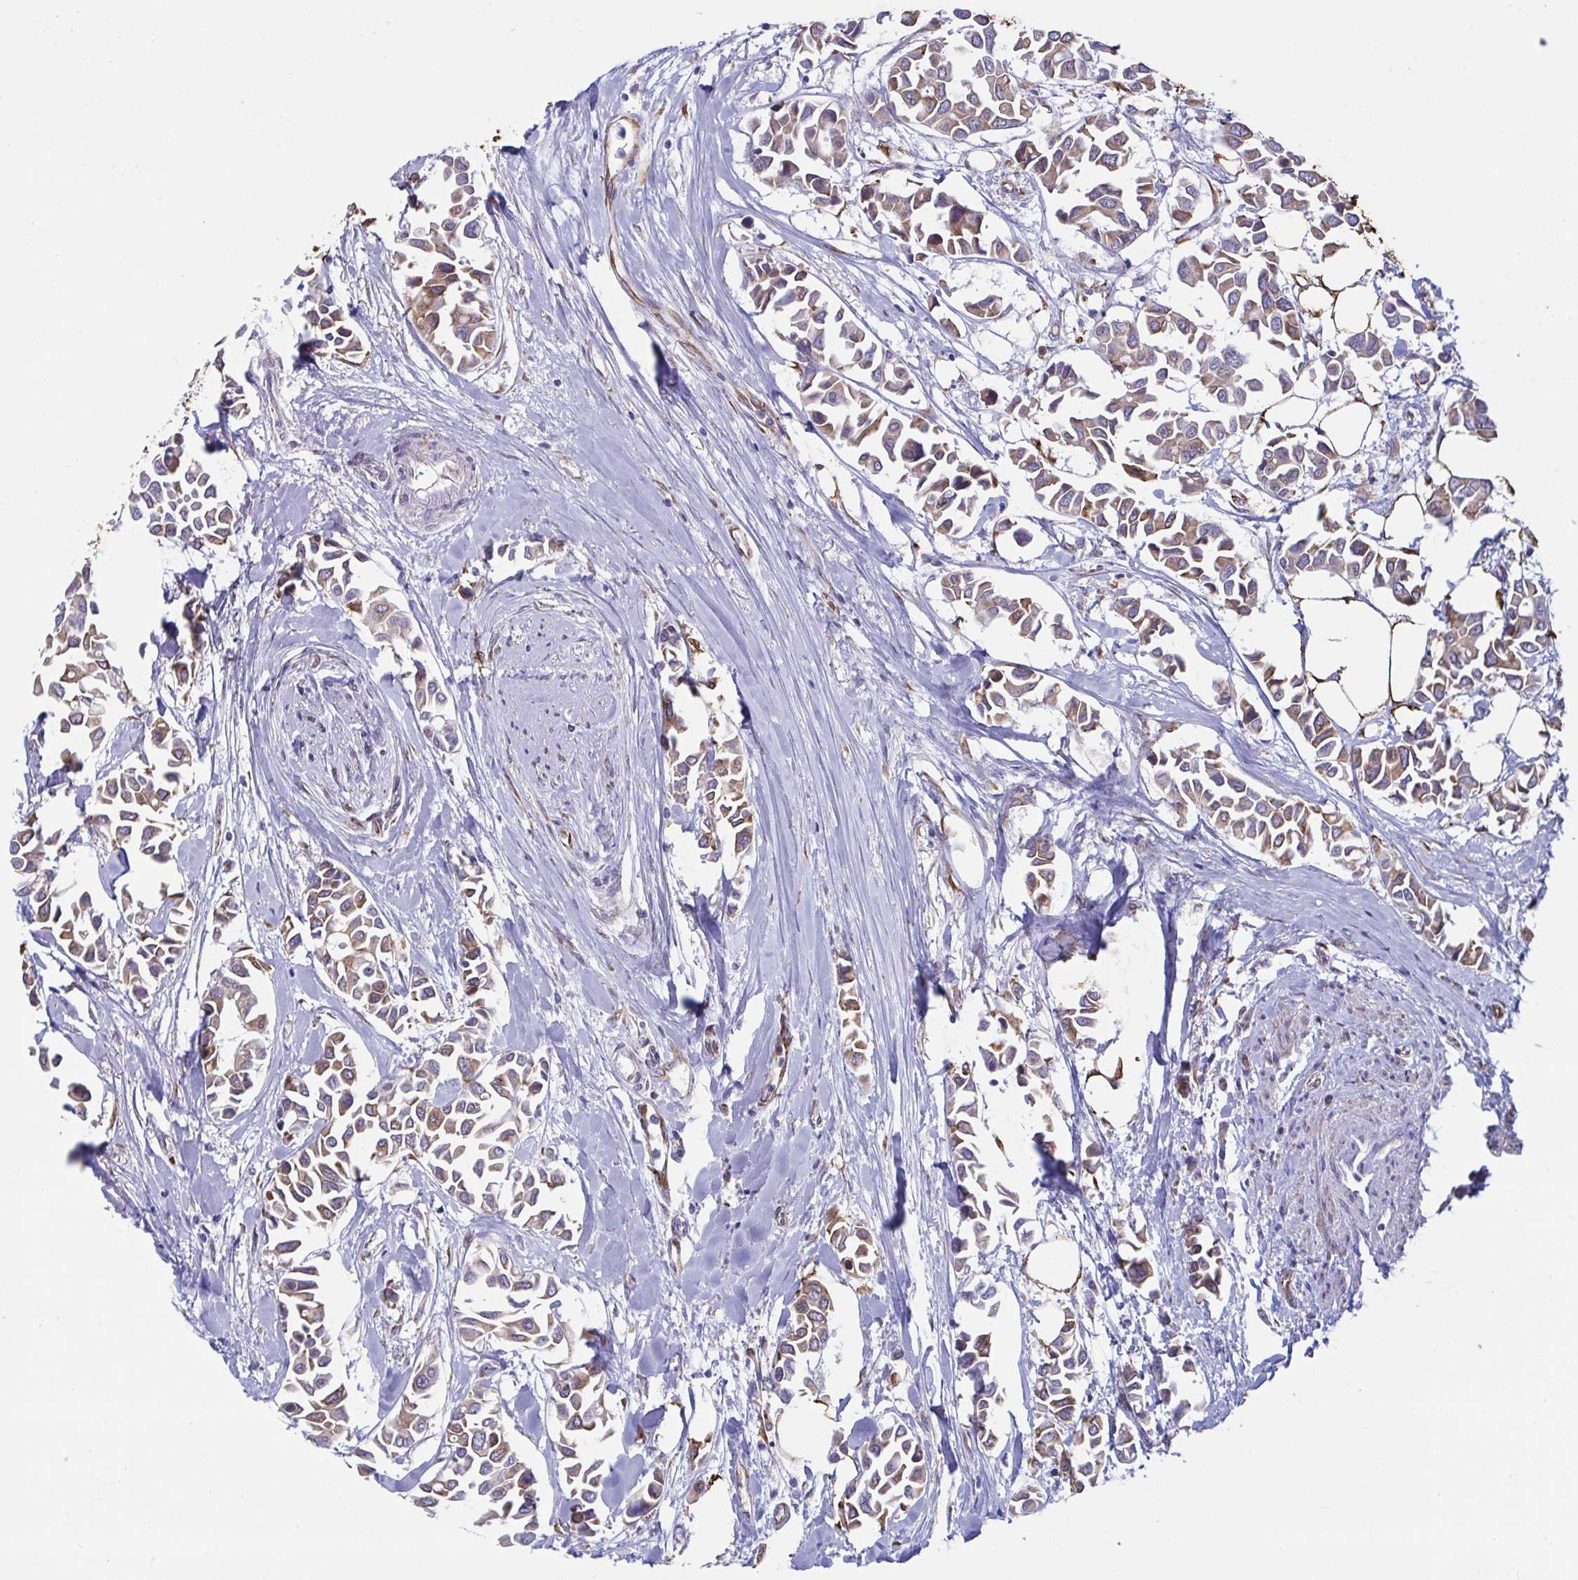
{"staining": {"intensity": "moderate", "quantity": ">75%", "location": "cytoplasmic/membranous"}, "tissue": "breast cancer", "cell_type": "Tumor cells", "image_type": "cancer", "snomed": [{"axis": "morphology", "description": "Duct carcinoma"}, {"axis": "topography", "description": "Breast"}], "caption": "Immunohistochemical staining of invasive ductal carcinoma (breast) displays medium levels of moderate cytoplasmic/membranous protein expression in about >75% of tumor cells.", "gene": "ASPH", "patient": {"sex": "female", "age": 54}}